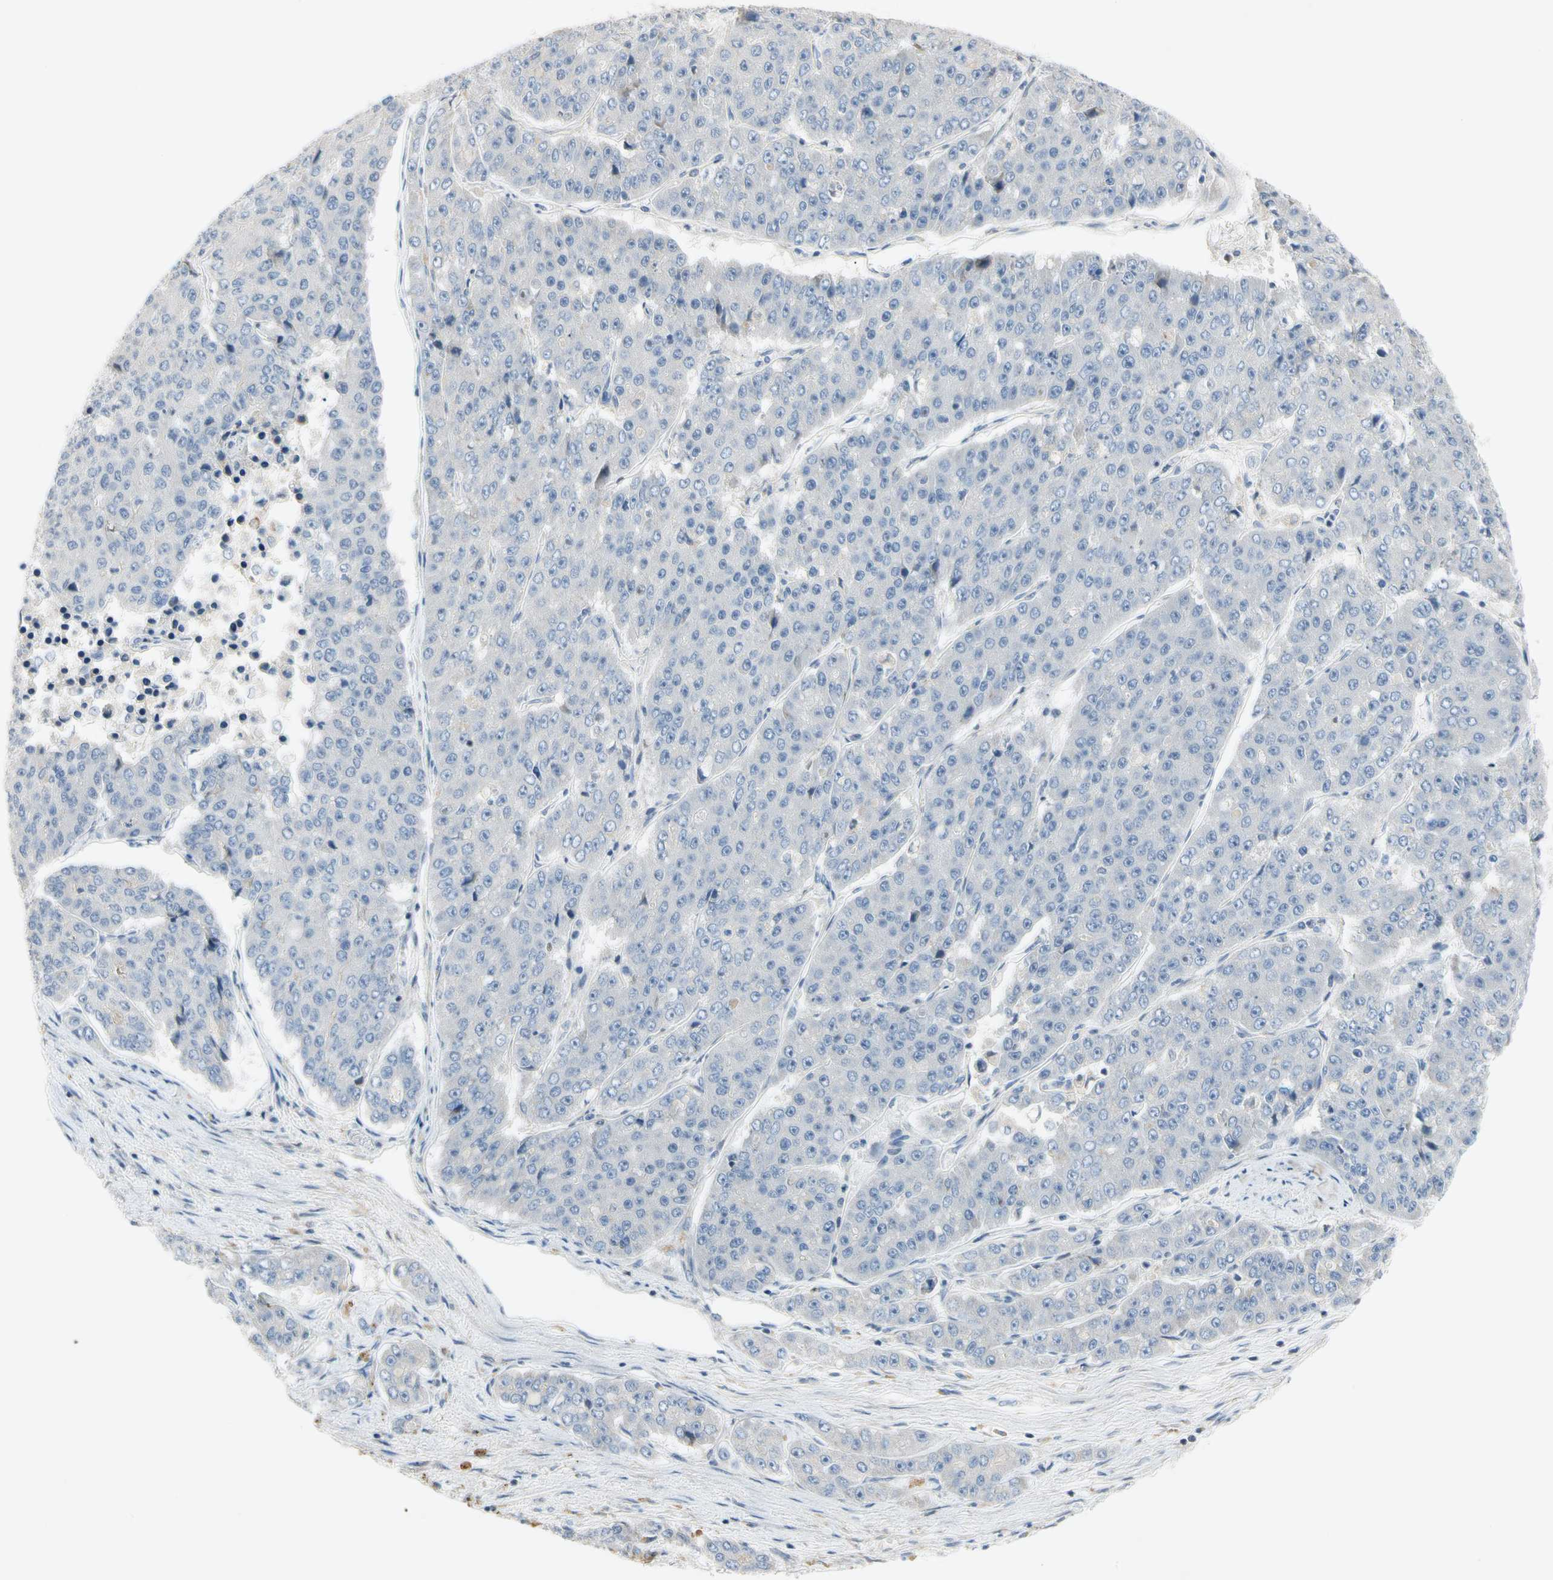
{"staining": {"intensity": "negative", "quantity": "none", "location": "none"}, "tissue": "pancreatic cancer", "cell_type": "Tumor cells", "image_type": "cancer", "snomed": [{"axis": "morphology", "description": "Adenocarcinoma, NOS"}, {"axis": "topography", "description": "Pancreas"}], "caption": "Immunohistochemical staining of pancreatic cancer (adenocarcinoma) reveals no significant staining in tumor cells.", "gene": "GAS6", "patient": {"sex": "male", "age": 50}}